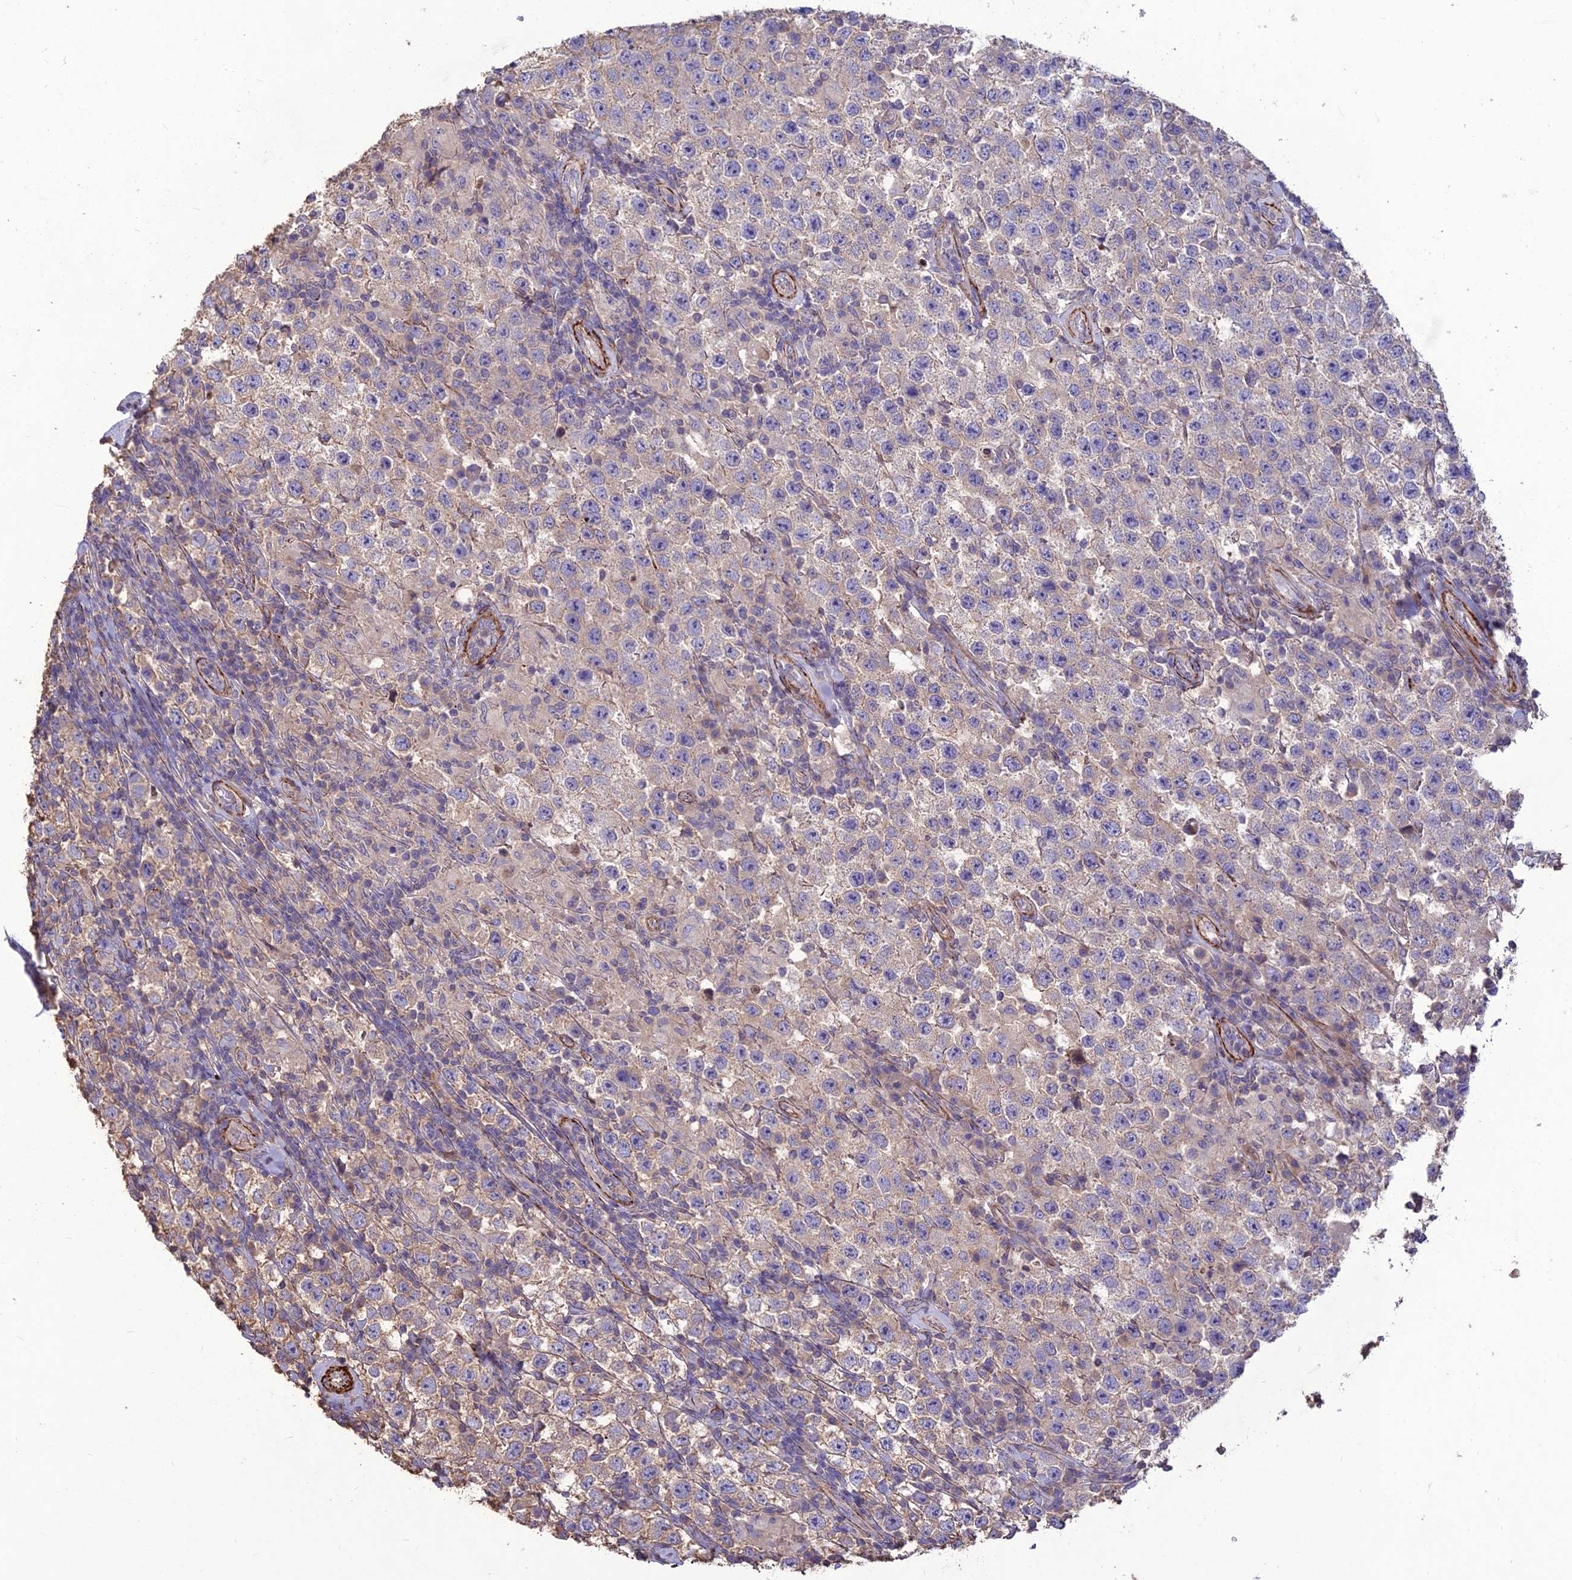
{"staining": {"intensity": "negative", "quantity": "none", "location": "none"}, "tissue": "testis cancer", "cell_type": "Tumor cells", "image_type": "cancer", "snomed": [{"axis": "morphology", "description": "Normal tissue, NOS"}, {"axis": "morphology", "description": "Urothelial carcinoma, High grade"}, {"axis": "morphology", "description": "Seminoma, NOS"}, {"axis": "morphology", "description": "Carcinoma, Embryonal, NOS"}, {"axis": "topography", "description": "Urinary bladder"}, {"axis": "topography", "description": "Testis"}], "caption": "Tumor cells show no significant expression in testis seminoma.", "gene": "CLUH", "patient": {"sex": "male", "age": 41}}